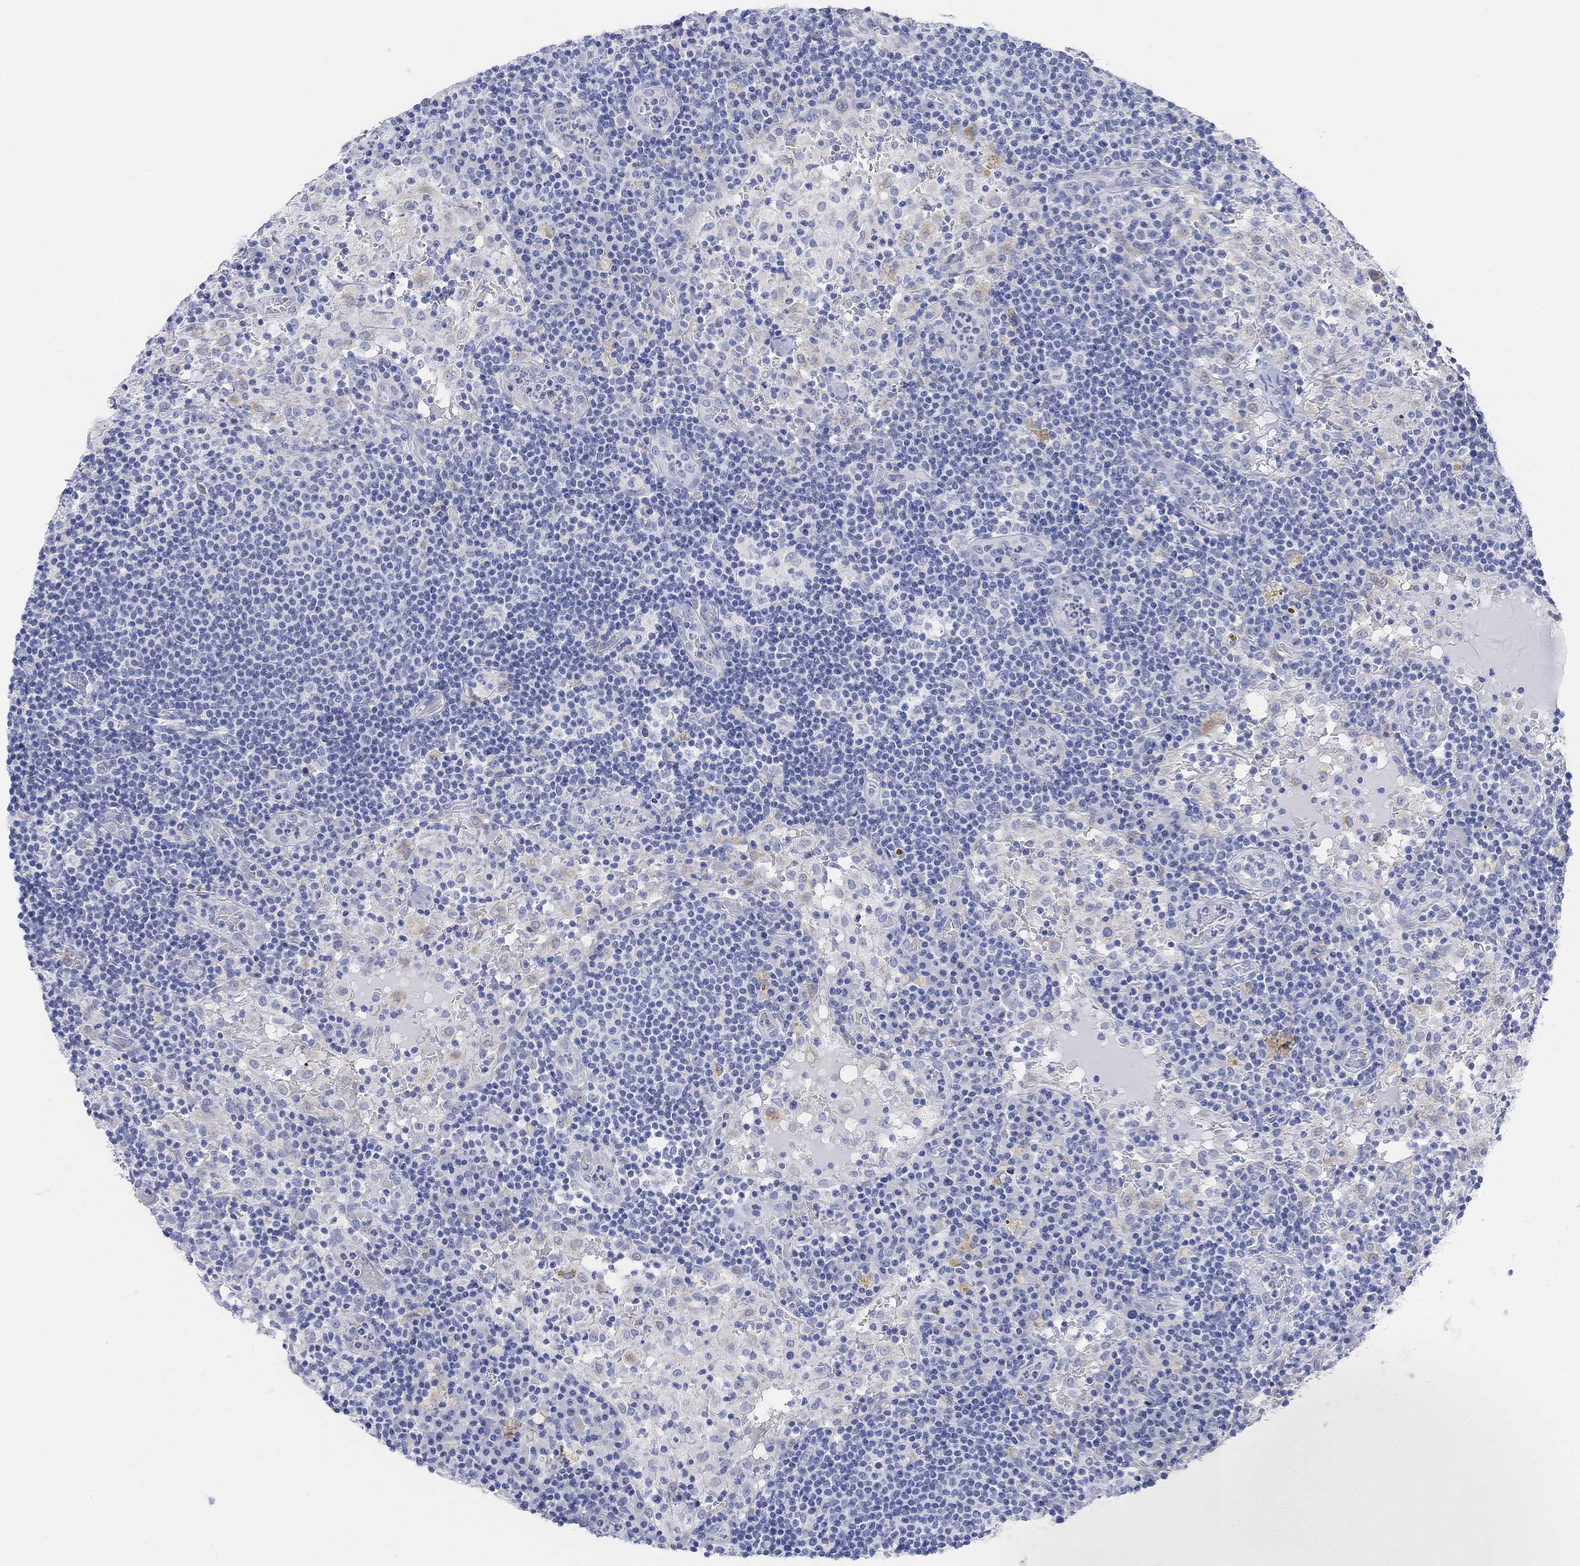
{"staining": {"intensity": "negative", "quantity": "none", "location": "none"}, "tissue": "lymph node", "cell_type": "Germinal center cells", "image_type": "normal", "snomed": [{"axis": "morphology", "description": "Normal tissue, NOS"}, {"axis": "topography", "description": "Lymph node"}], "caption": "Immunohistochemistry (IHC) of unremarkable lymph node demonstrates no positivity in germinal center cells.", "gene": "RETNLB", "patient": {"sex": "male", "age": 62}}